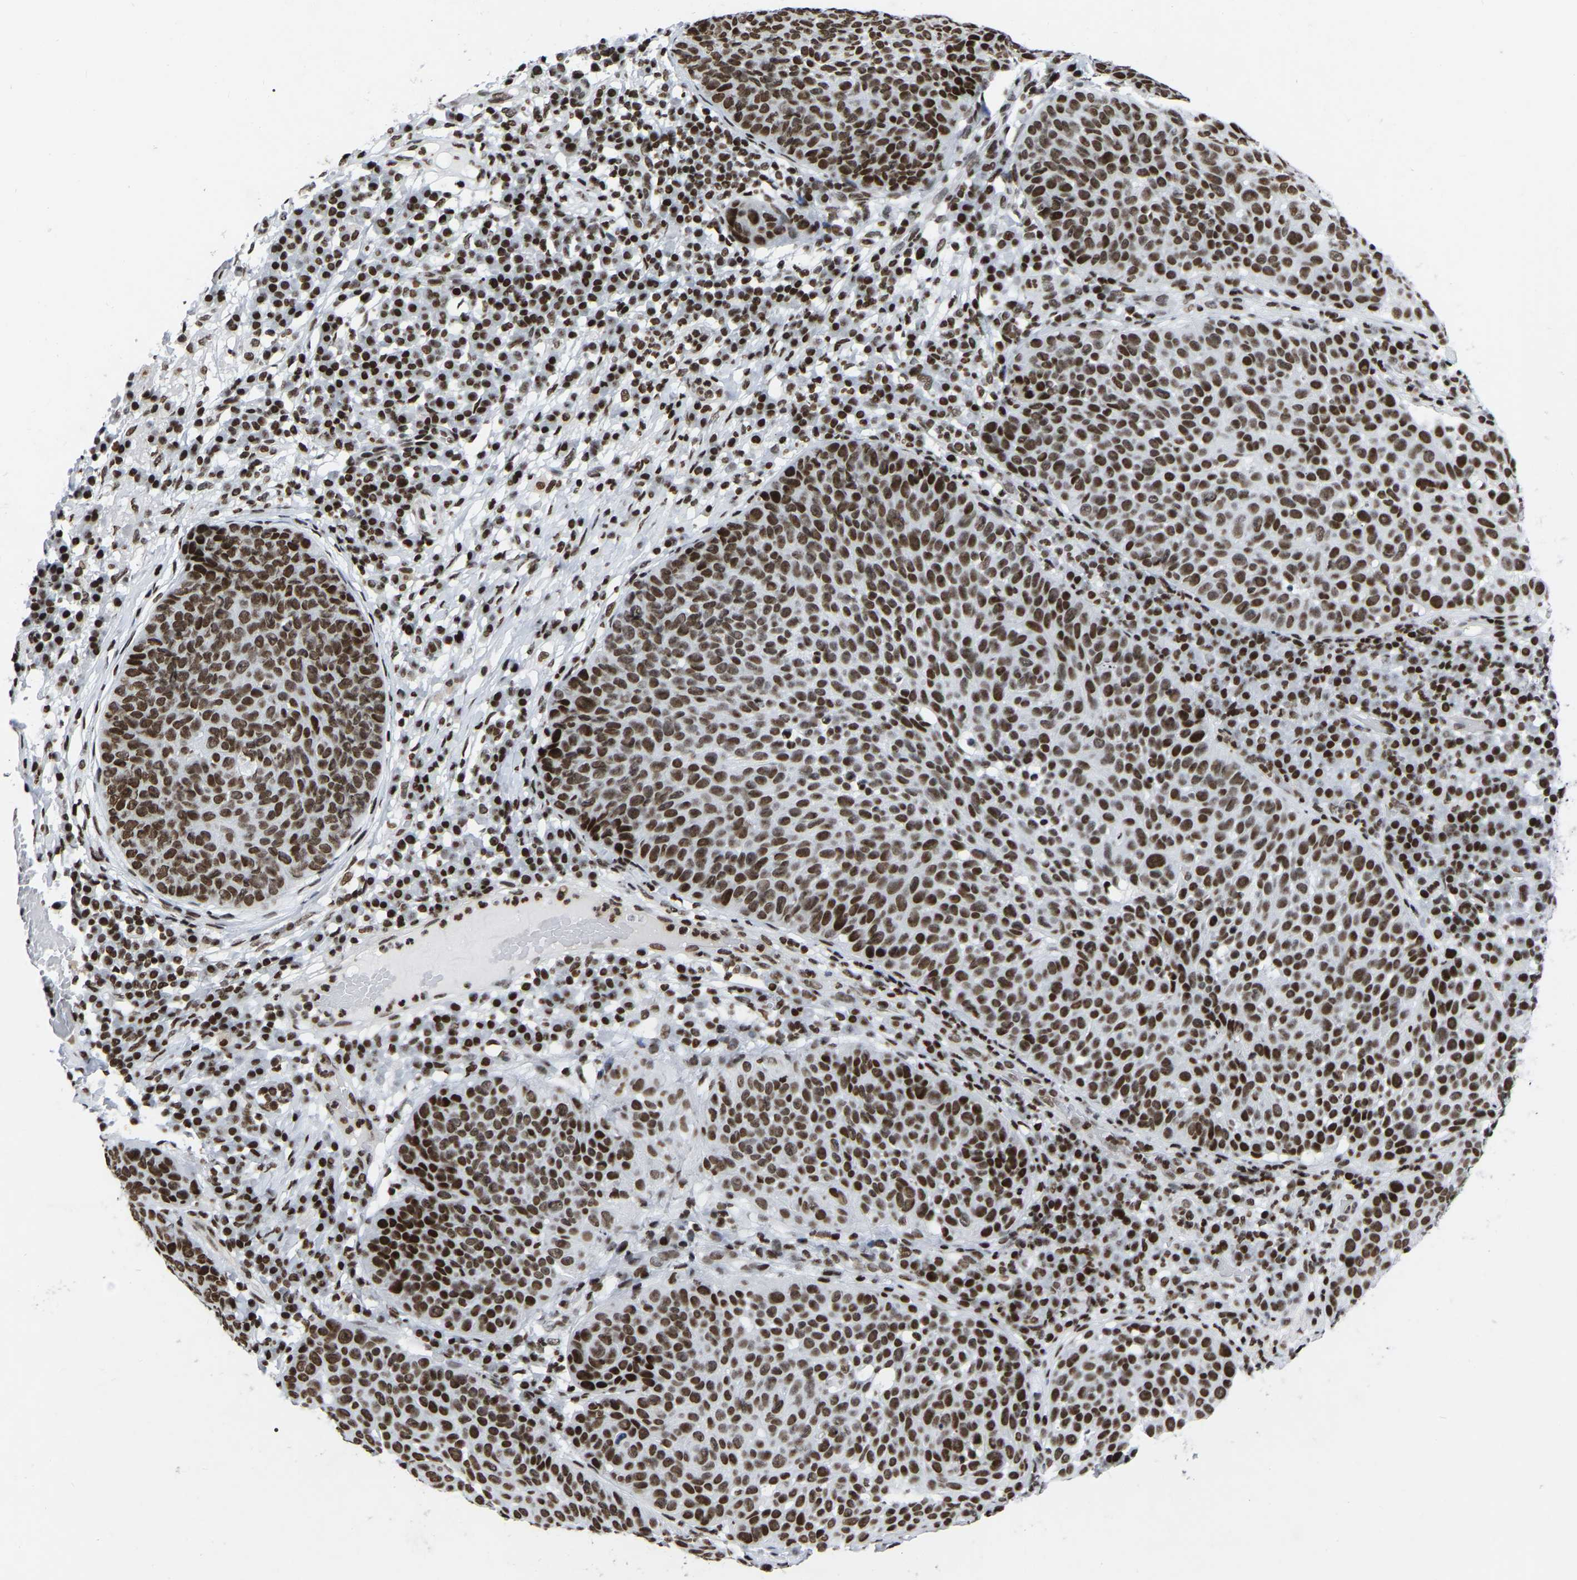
{"staining": {"intensity": "moderate", "quantity": ">75%", "location": "nuclear"}, "tissue": "skin cancer", "cell_type": "Tumor cells", "image_type": "cancer", "snomed": [{"axis": "morphology", "description": "Squamous cell carcinoma in situ, NOS"}, {"axis": "morphology", "description": "Squamous cell carcinoma, NOS"}, {"axis": "topography", "description": "Skin"}], "caption": "This is a micrograph of immunohistochemistry (IHC) staining of skin squamous cell carcinoma, which shows moderate staining in the nuclear of tumor cells.", "gene": "PRCC", "patient": {"sex": "male", "age": 93}}